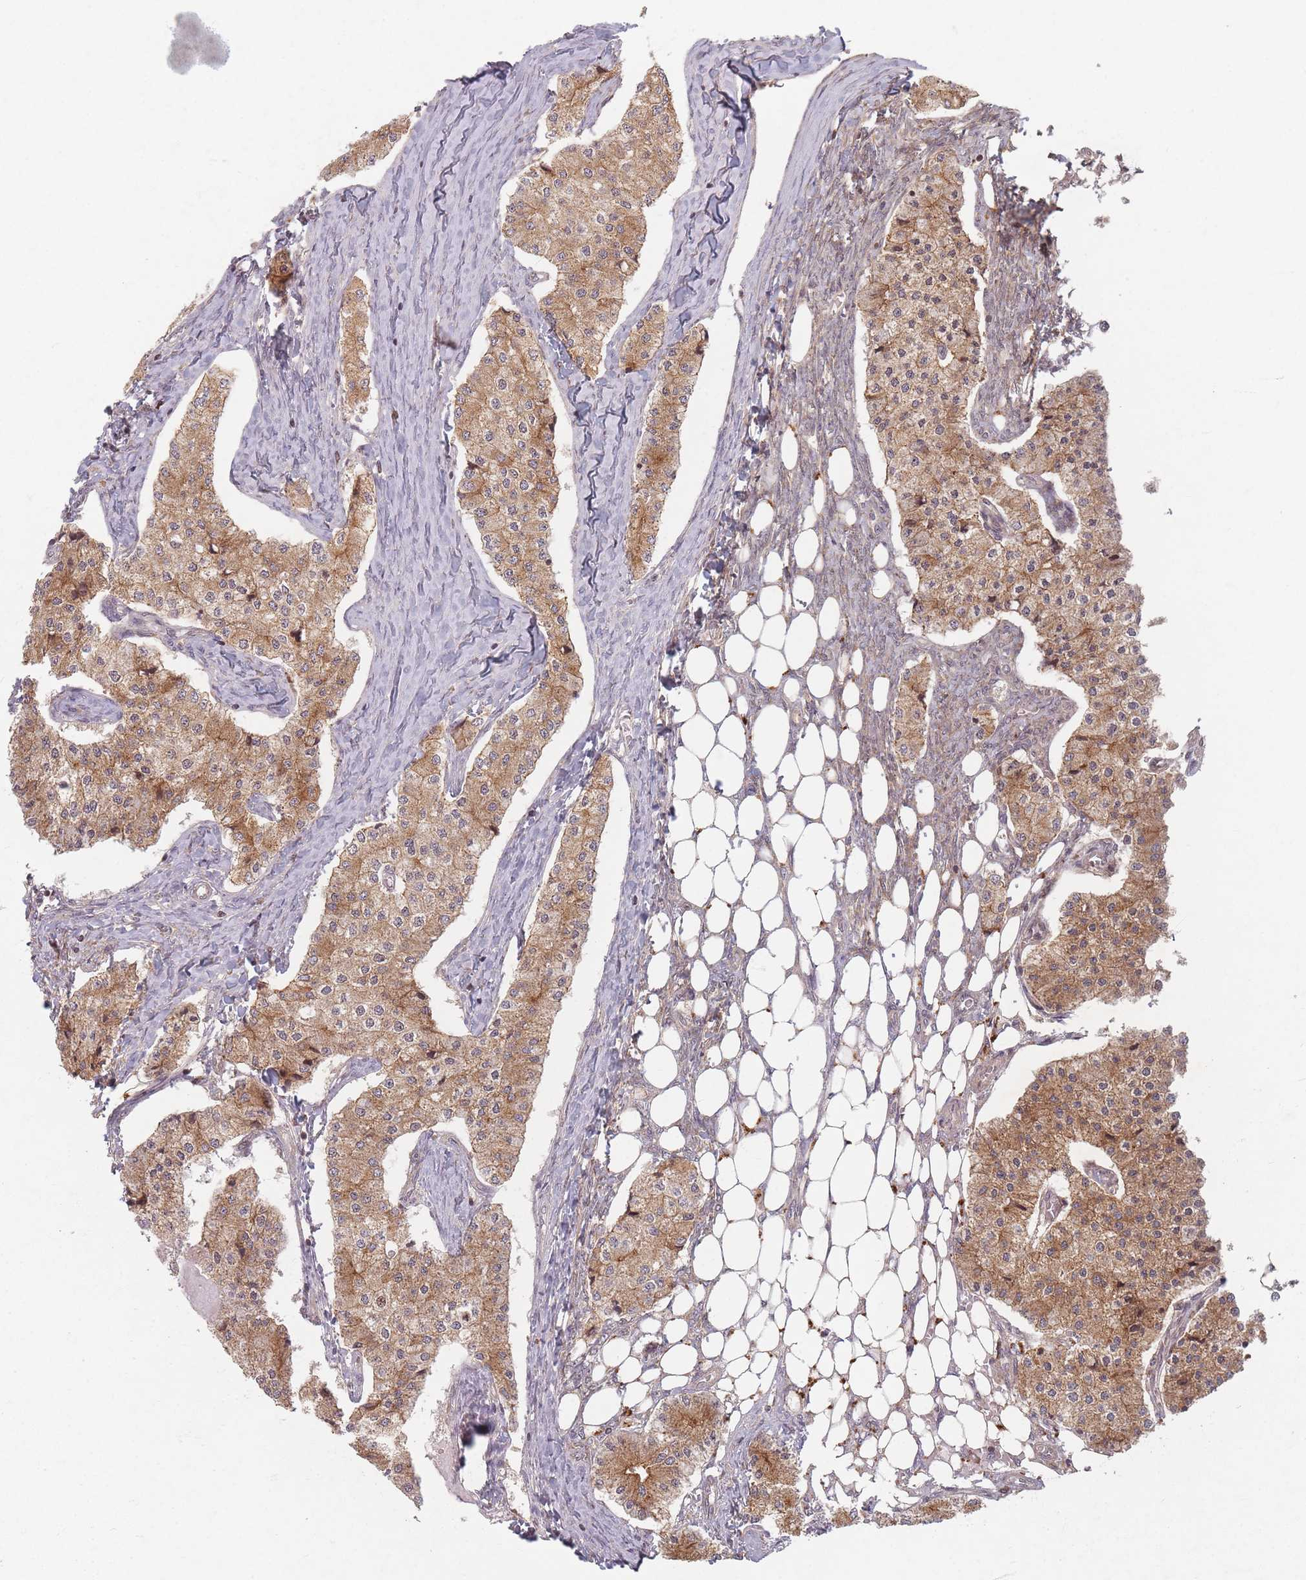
{"staining": {"intensity": "moderate", "quantity": ">75%", "location": "cytoplasmic/membranous"}, "tissue": "carcinoid", "cell_type": "Tumor cells", "image_type": "cancer", "snomed": [{"axis": "morphology", "description": "Carcinoid, malignant, NOS"}, {"axis": "topography", "description": "Colon"}], "caption": "Approximately >75% of tumor cells in carcinoid display moderate cytoplasmic/membranous protein expression as visualized by brown immunohistochemical staining.", "gene": "RADX", "patient": {"sex": "female", "age": 52}}